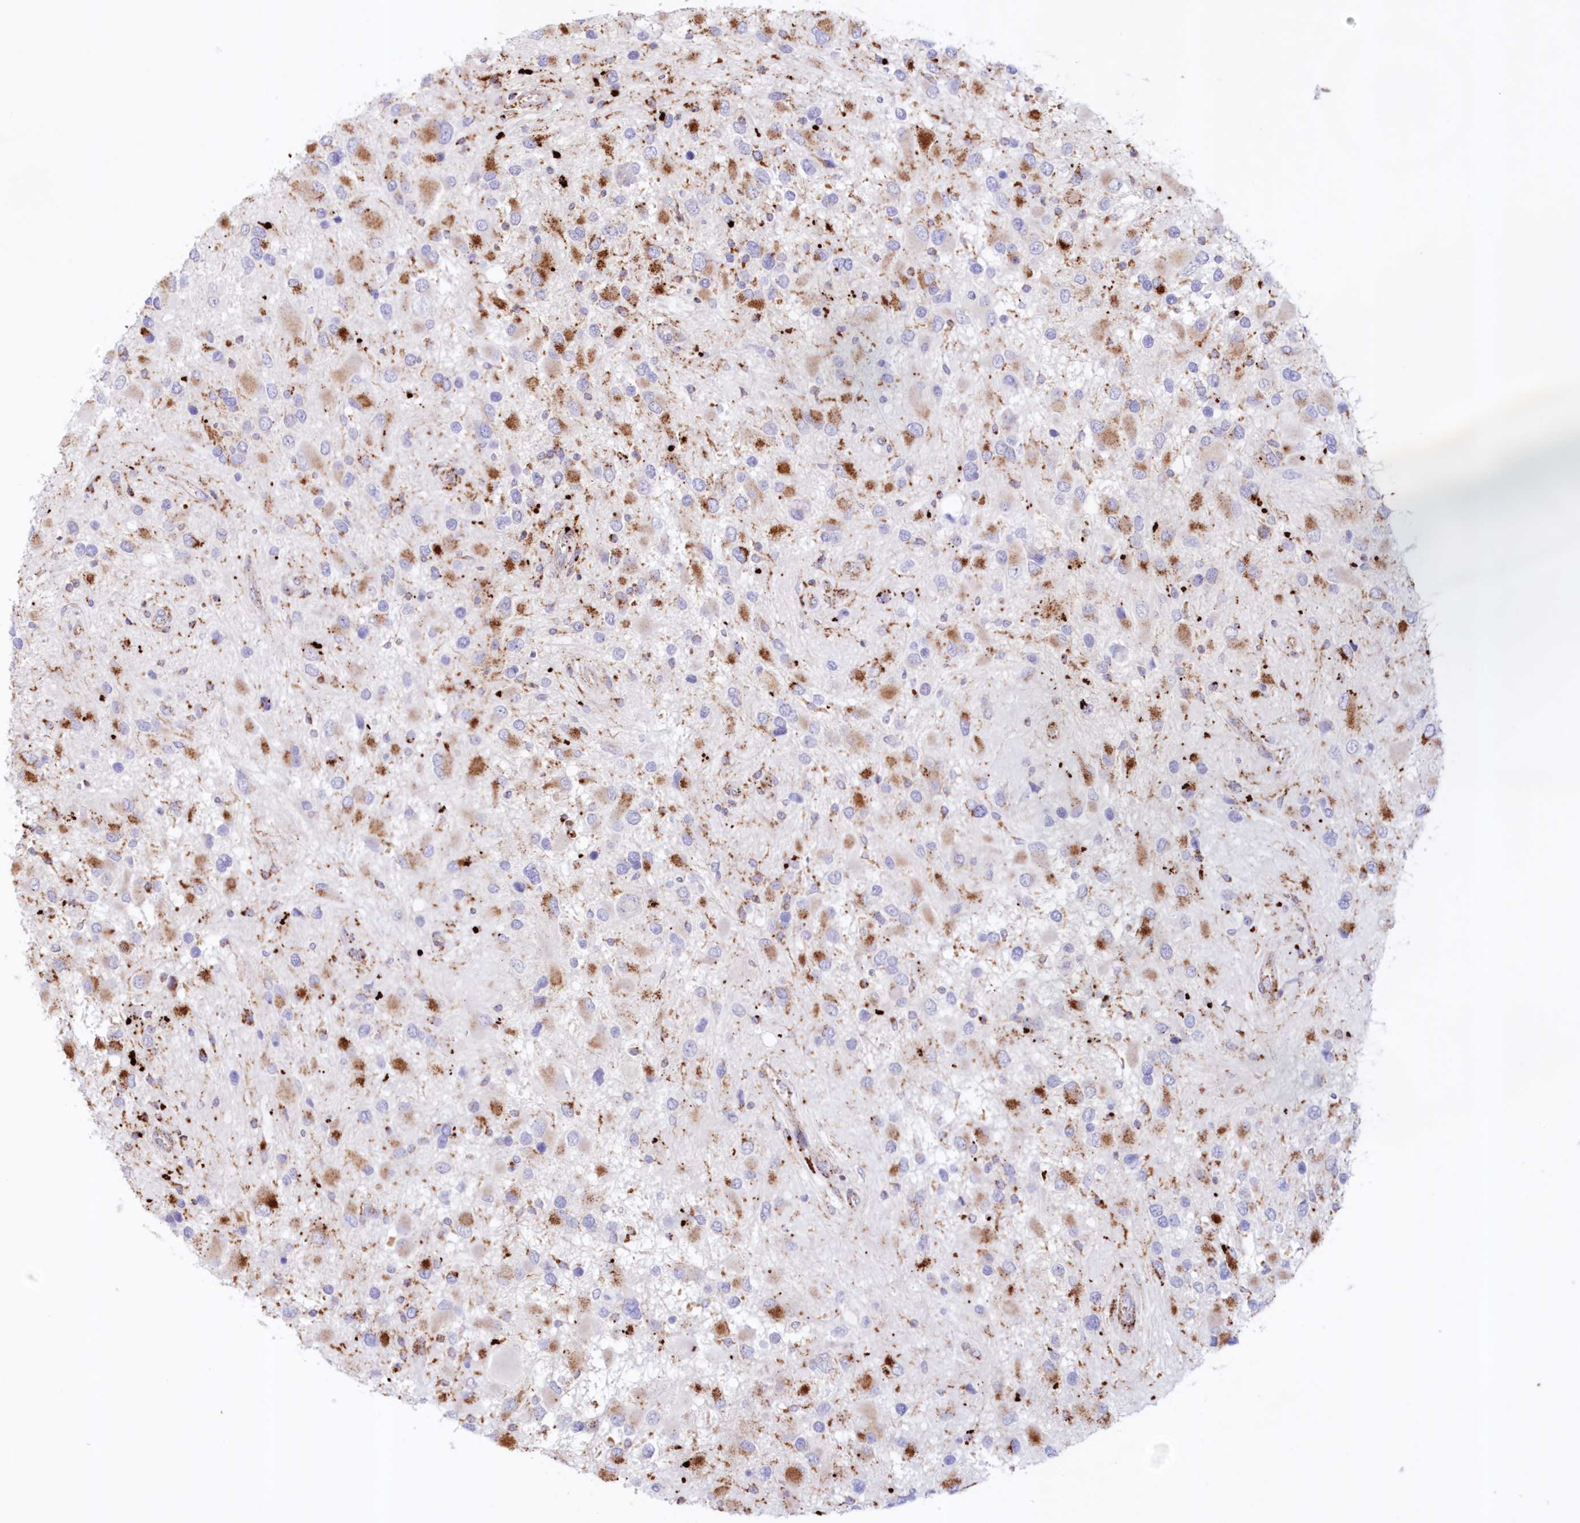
{"staining": {"intensity": "moderate", "quantity": "25%-75%", "location": "cytoplasmic/membranous"}, "tissue": "glioma", "cell_type": "Tumor cells", "image_type": "cancer", "snomed": [{"axis": "morphology", "description": "Glioma, malignant, High grade"}, {"axis": "topography", "description": "Brain"}], "caption": "Immunohistochemical staining of glioma demonstrates moderate cytoplasmic/membranous protein positivity in approximately 25%-75% of tumor cells.", "gene": "TPP1", "patient": {"sex": "male", "age": 53}}